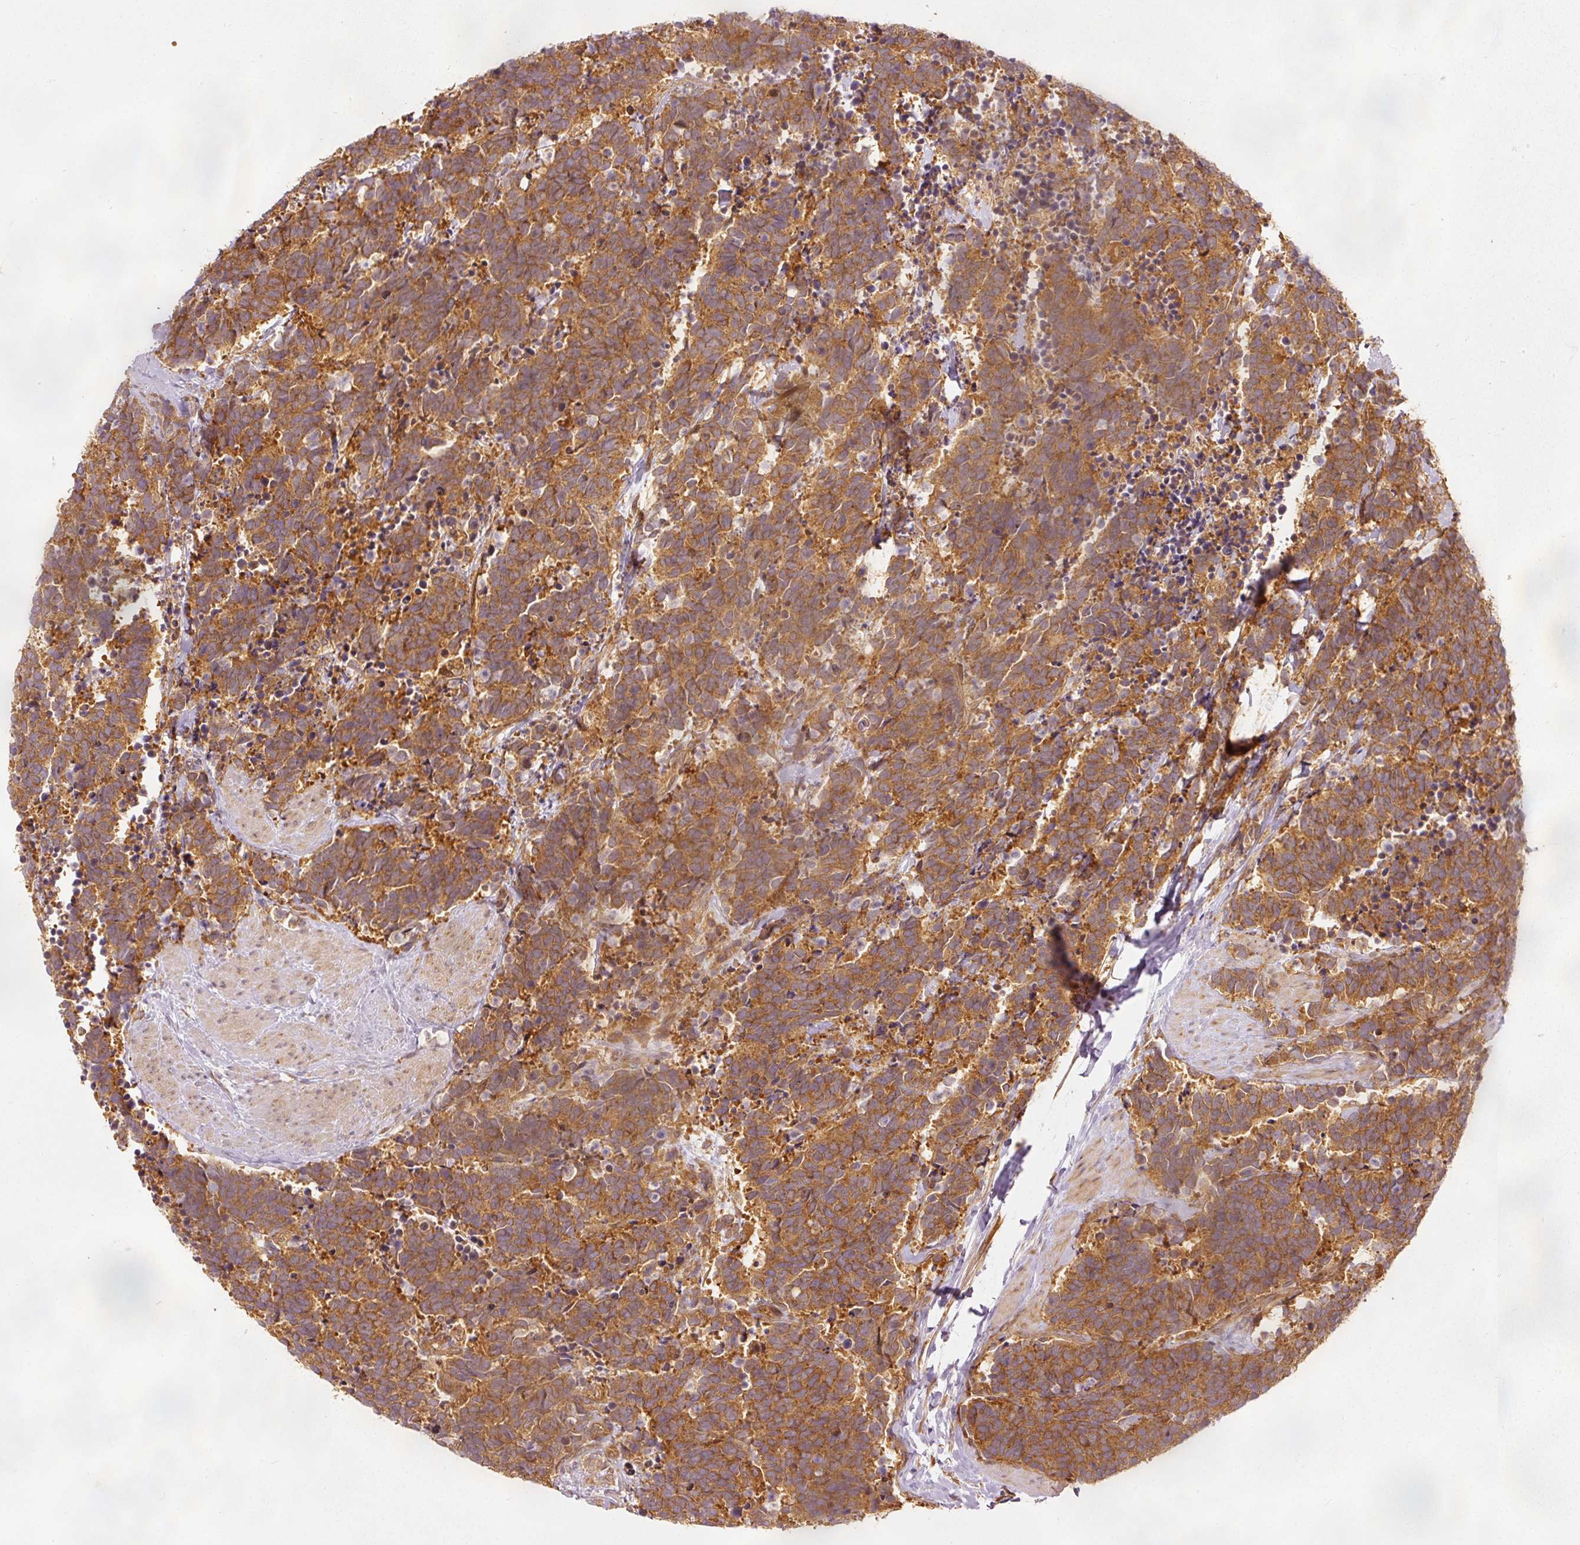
{"staining": {"intensity": "moderate", "quantity": ">75%", "location": "cytoplasmic/membranous"}, "tissue": "carcinoid", "cell_type": "Tumor cells", "image_type": "cancer", "snomed": [{"axis": "morphology", "description": "Carcinoma, NOS"}, {"axis": "morphology", "description": "Carcinoid, malignant, NOS"}, {"axis": "topography", "description": "Prostate"}], "caption": "Protein analysis of carcinoid (malignant) tissue exhibits moderate cytoplasmic/membranous positivity in about >75% of tumor cells.", "gene": "EIF3B", "patient": {"sex": "male", "age": 57}}